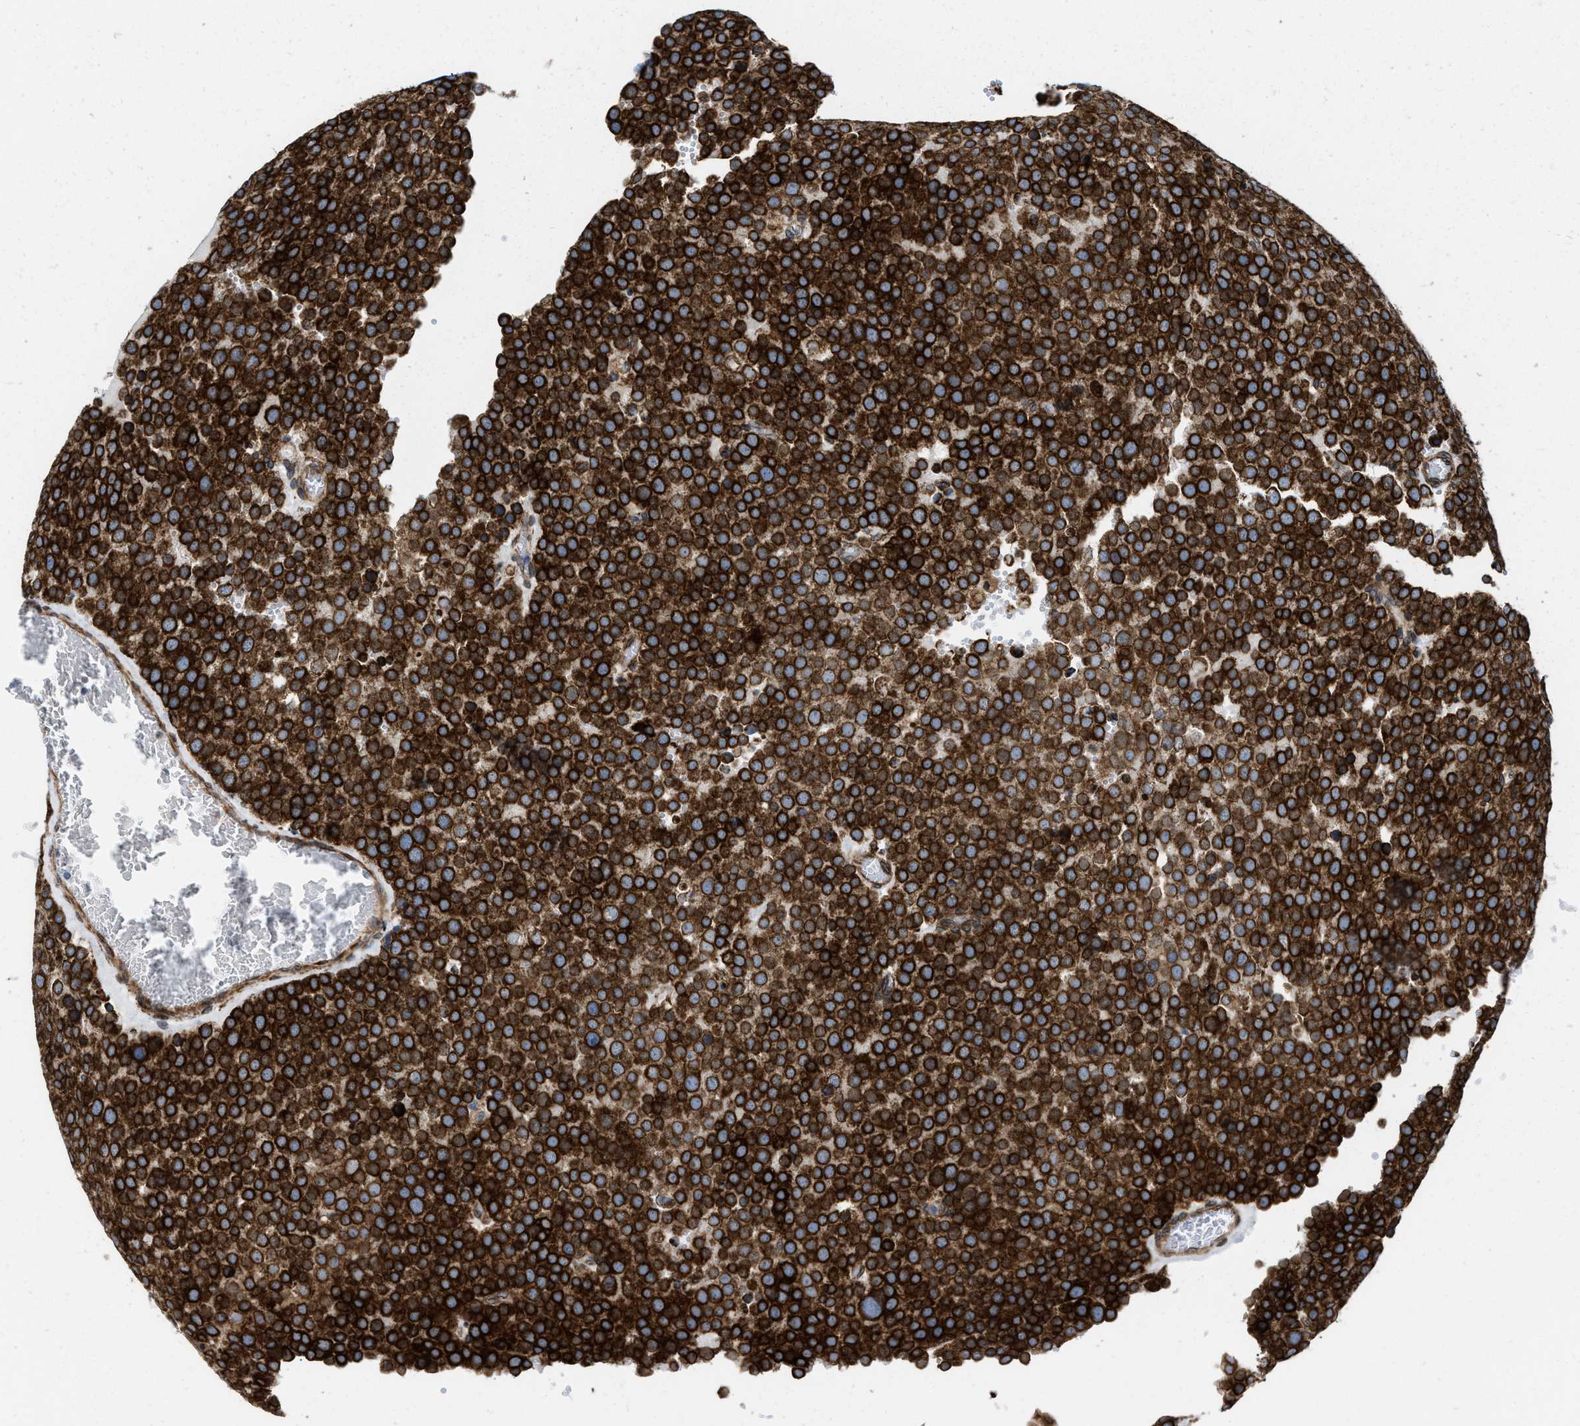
{"staining": {"intensity": "strong", "quantity": ">75%", "location": "cytoplasmic/membranous"}, "tissue": "testis cancer", "cell_type": "Tumor cells", "image_type": "cancer", "snomed": [{"axis": "morphology", "description": "Normal tissue, NOS"}, {"axis": "morphology", "description": "Seminoma, NOS"}, {"axis": "topography", "description": "Testis"}], "caption": "IHC (DAB (3,3'-diaminobenzidine)) staining of human testis cancer reveals strong cytoplasmic/membranous protein staining in about >75% of tumor cells.", "gene": "ERLIN2", "patient": {"sex": "male", "age": 71}}